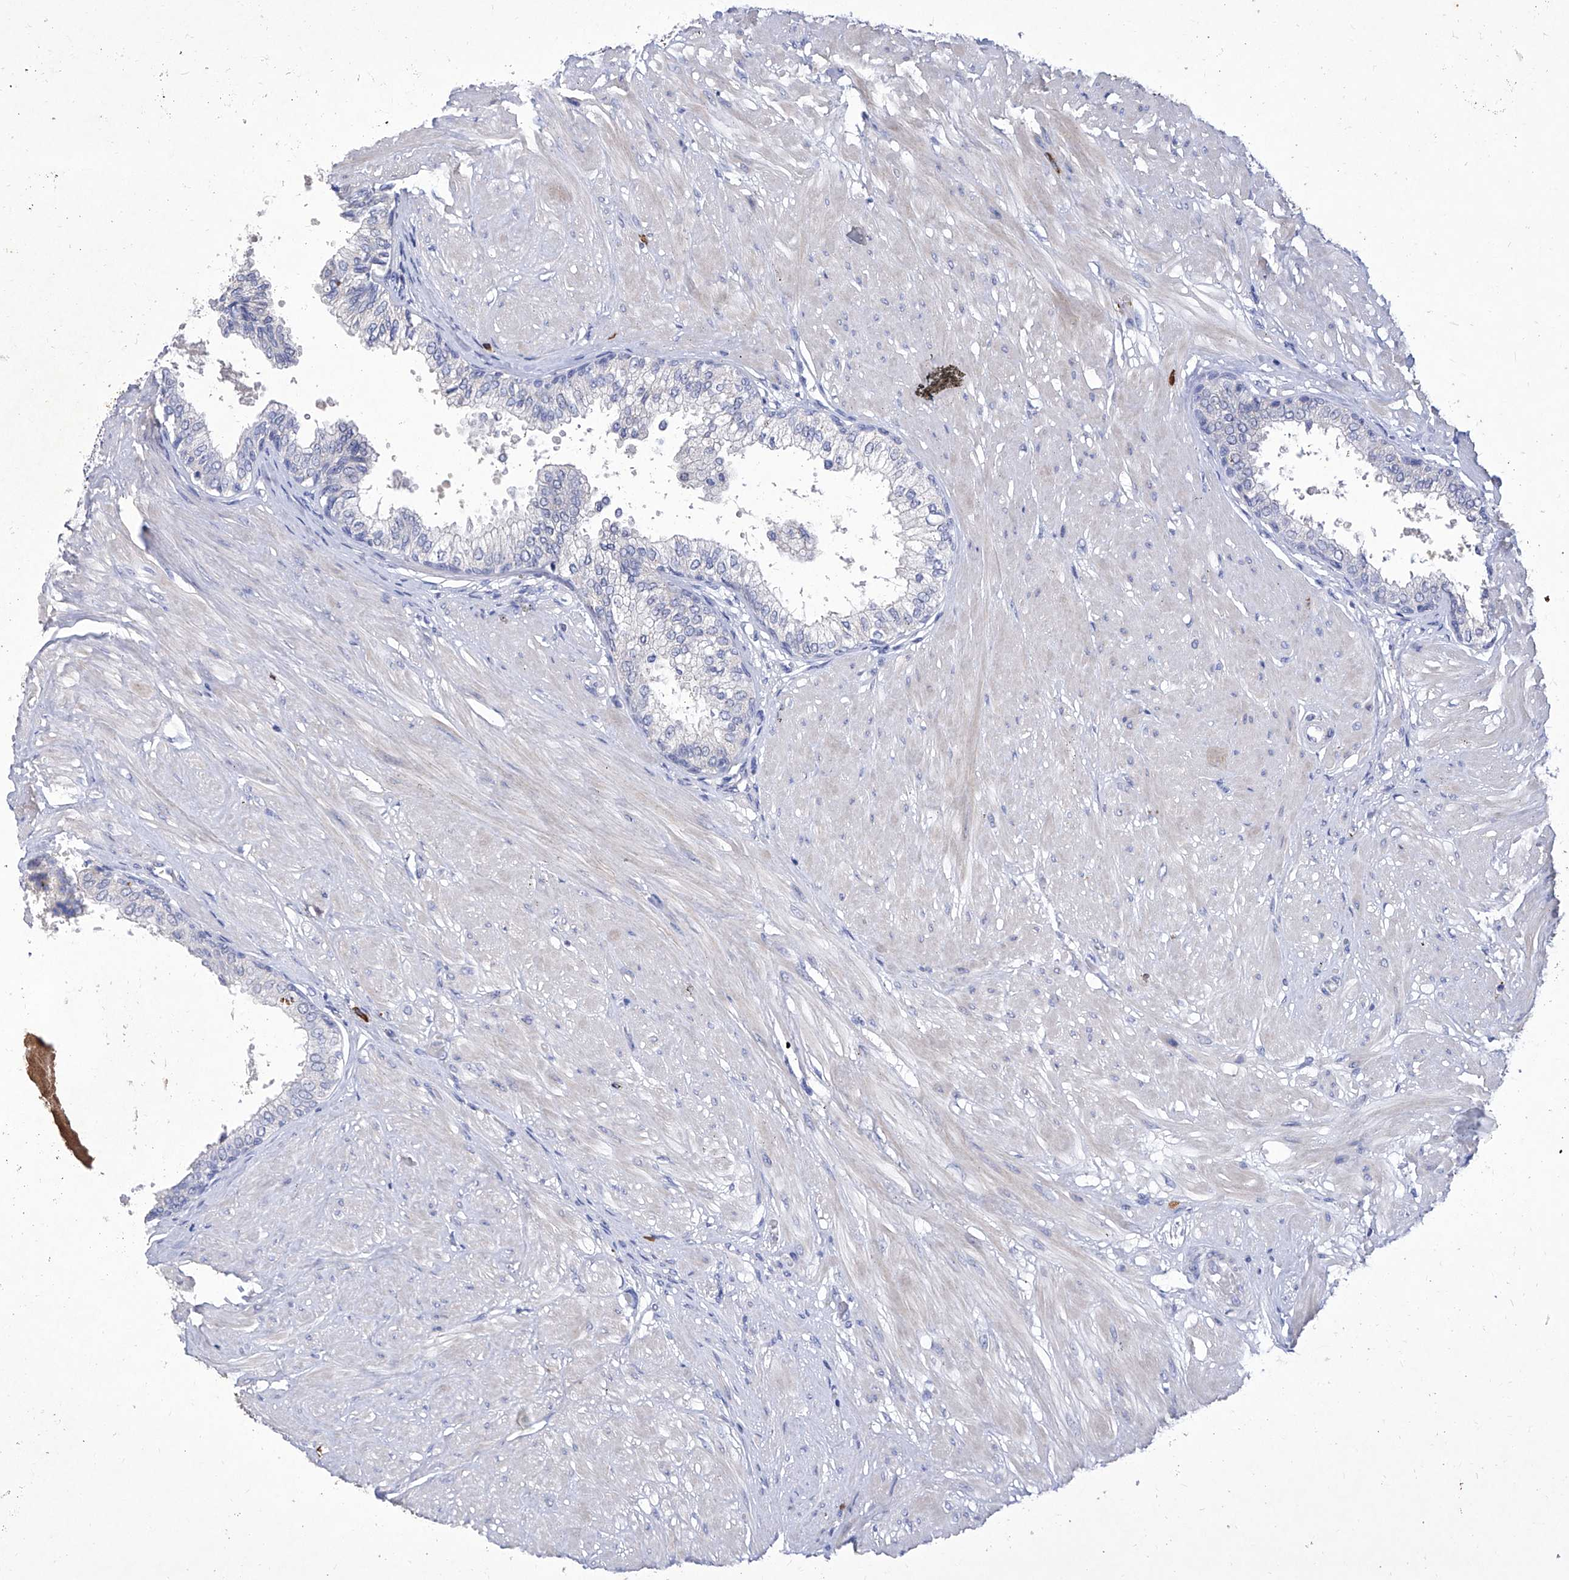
{"staining": {"intensity": "negative", "quantity": "none", "location": "none"}, "tissue": "prostate", "cell_type": "Glandular cells", "image_type": "normal", "snomed": [{"axis": "morphology", "description": "Normal tissue, NOS"}, {"axis": "topography", "description": "Prostate"}], "caption": "There is no significant staining in glandular cells of prostate. The staining was performed using DAB (3,3'-diaminobenzidine) to visualize the protein expression in brown, while the nuclei were stained in blue with hematoxylin (Magnification: 20x).", "gene": "IFNL2", "patient": {"sex": "male", "age": 48}}